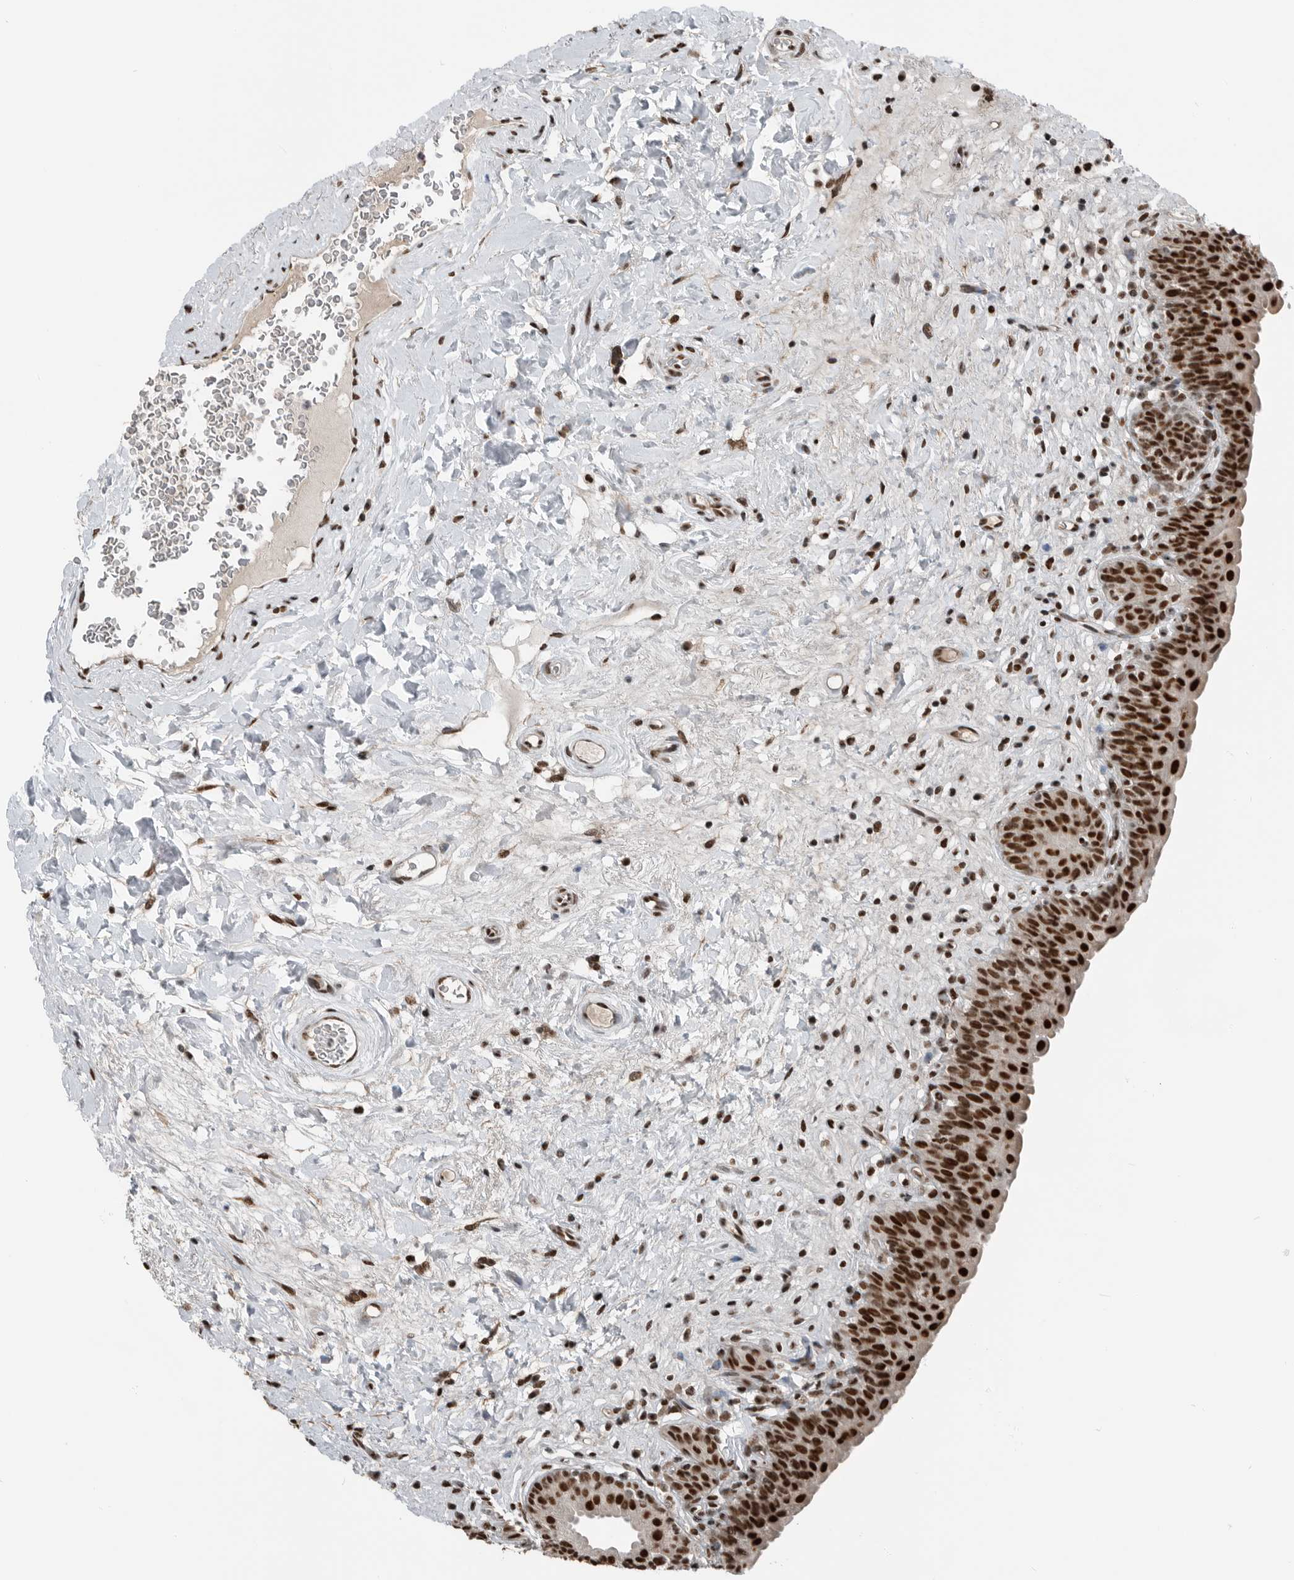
{"staining": {"intensity": "strong", "quantity": ">75%", "location": "nuclear"}, "tissue": "urinary bladder", "cell_type": "Urothelial cells", "image_type": "normal", "snomed": [{"axis": "morphology", "description": "Normal tissue, NOS"}, {"axis": "topography", "description": "Urinary bladder"}], "caption": "An image of human urinary bladder stained for a protein exhibits strong nuclear brown staining in urothelial cells.", "gene": "BLZF1", "patient": {"sex": "male", "age": 83}}